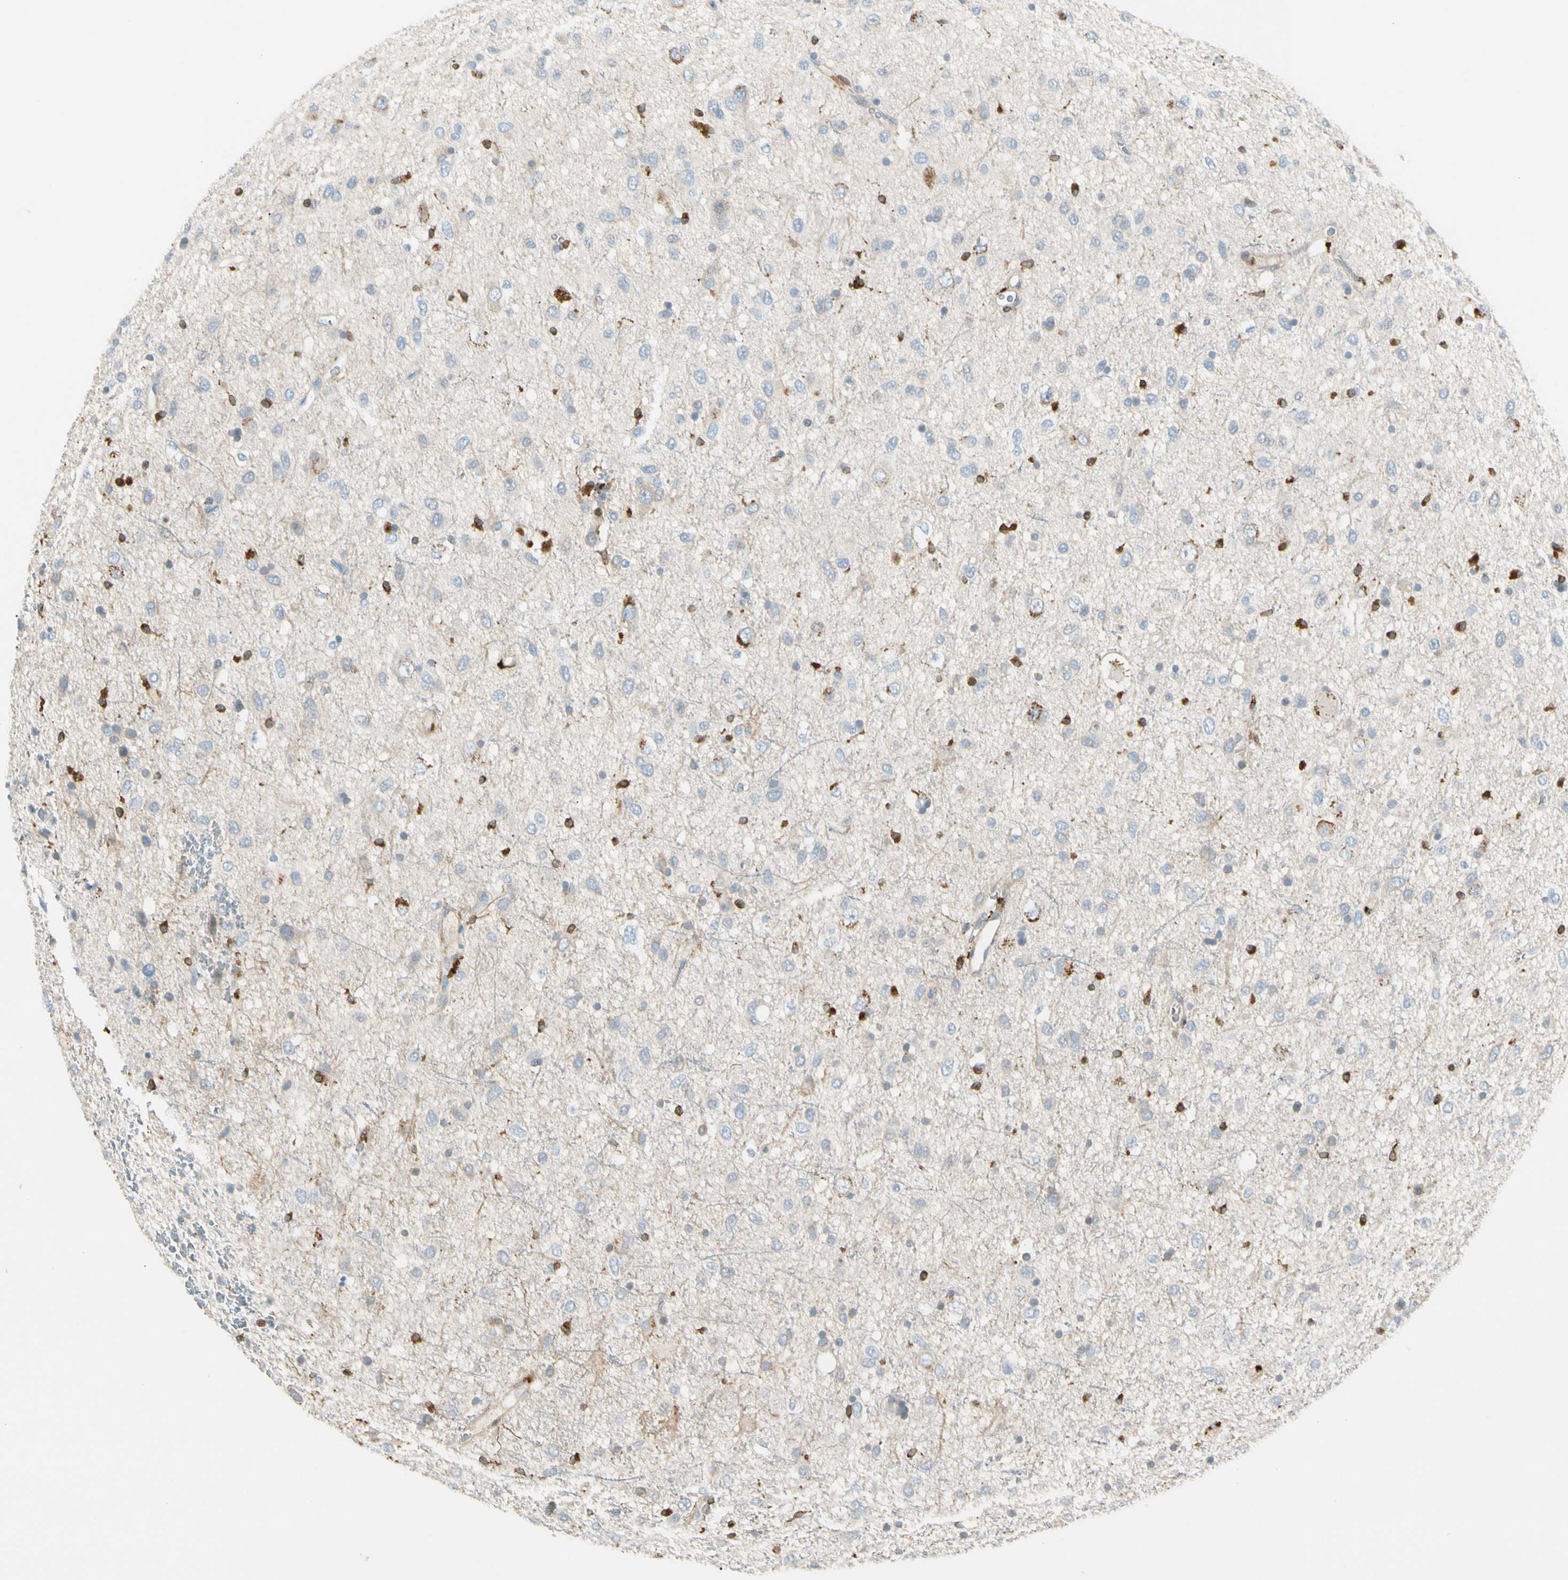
{"staining": {"intensity": "negative", "quantity": "none", "location": "none"}, "tissue": "glioma", "cell_type": "Tumor cells", "image_type": "cancer", "snomed": [{"axis": "morphology", "description": "Glioma, malignant, Low grade"}, {"axis": "topography", "description": "Brain"}], "caption": "Human glioma stained for a protein using immunohistochemistry (IHC) shows no positivity in tumor cells.", "gene": "LPCAT2", "patient": {"sex": "male", "age": 77}}